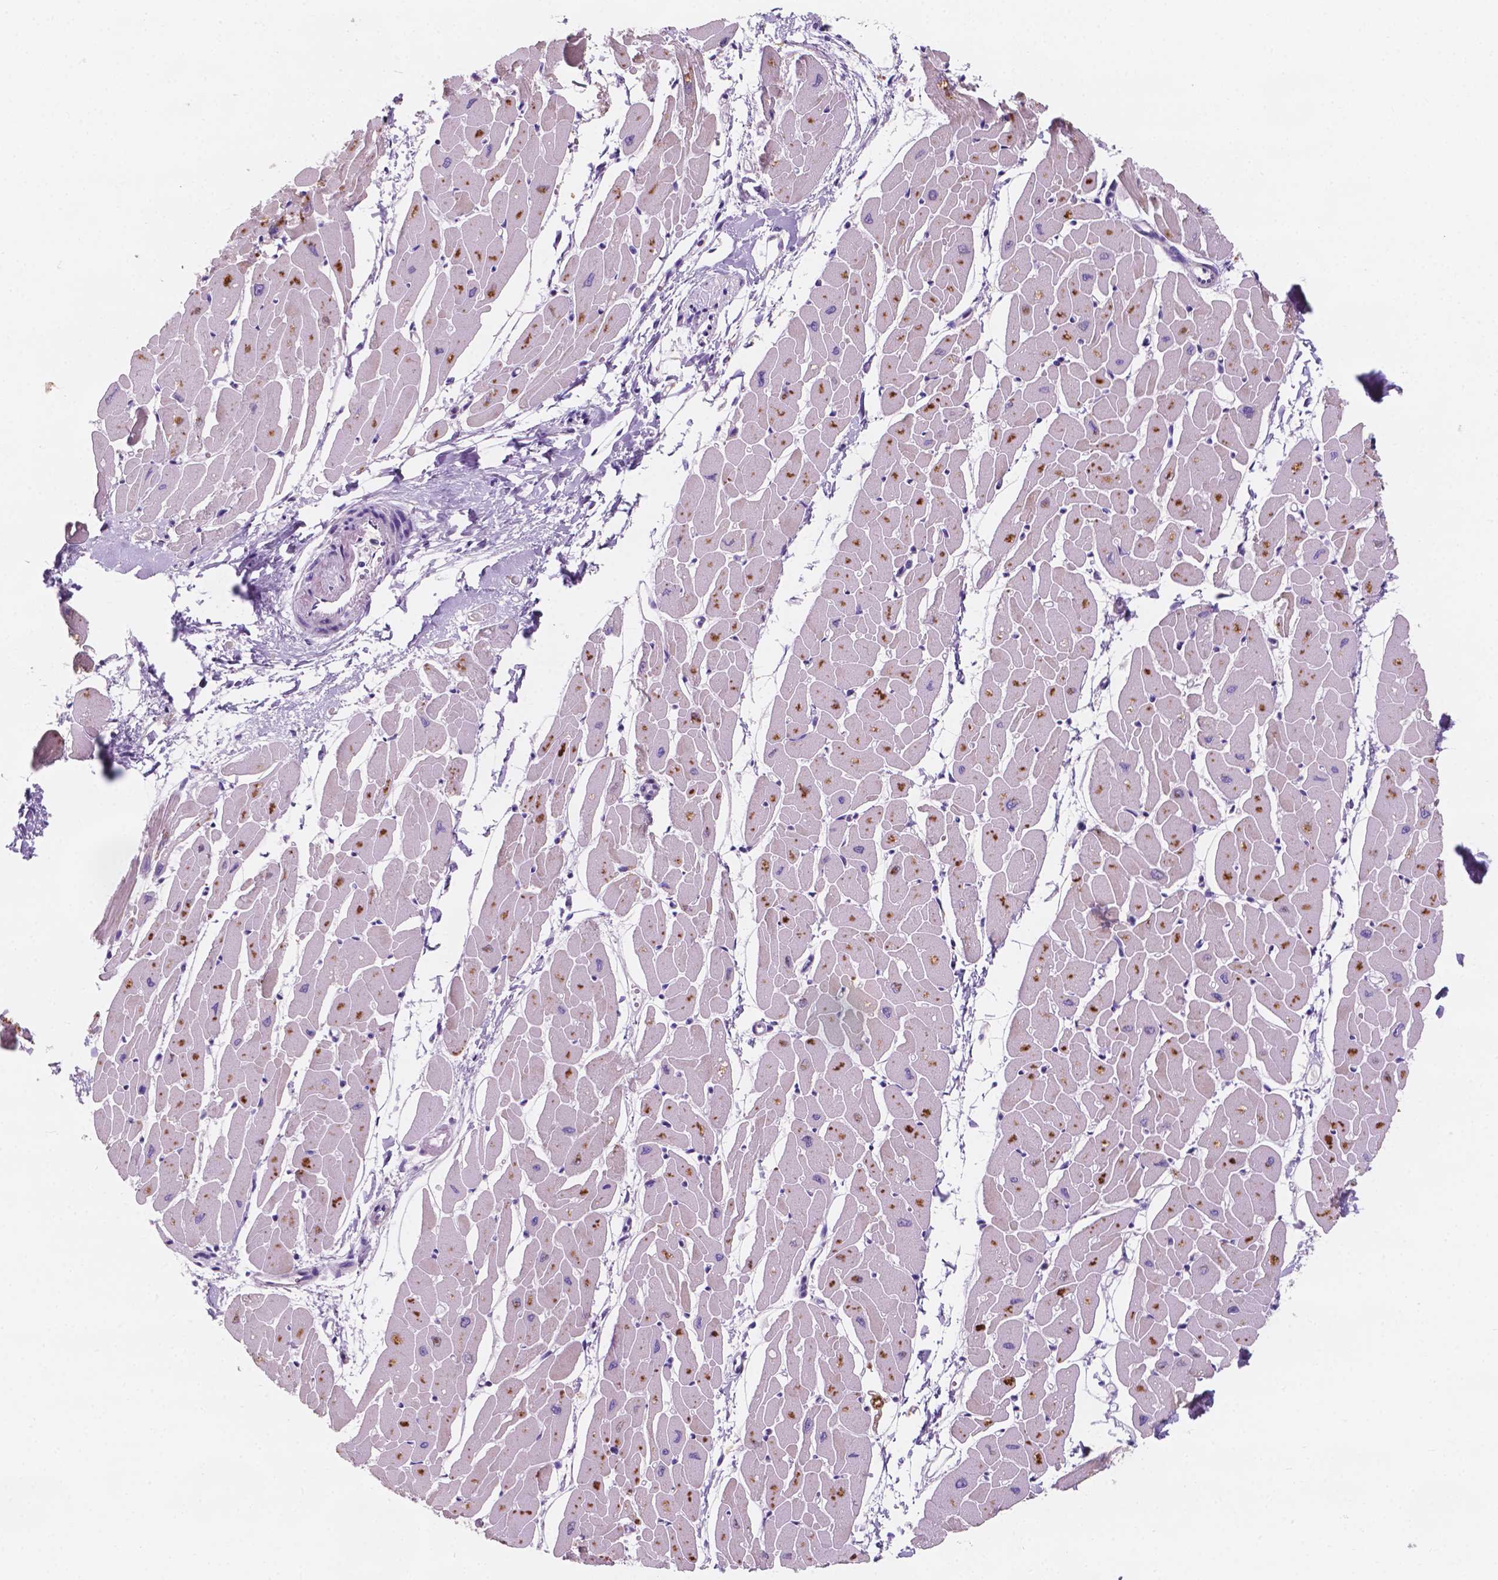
{"staining": {"intensity": "moderate", "quantity": "<25%", "location": "cytoplasmic/membranous"}, "tissue": "heart muscle", "cell_type": "Cardiomyocytes", "image_type": "normal", "snomed": [{"axis": "morphology", "description": "Normal tissue, NOS"}, {"axis": "topography", "description": "Heart"}], "caption": "A photomicrograph of heart muscle stained for a protein displays moderate cytoplasmic/membranous brown staining in cardiomyocytes.", "gene": "IREB2", "patient": {"sex": "male", "age": 57}}